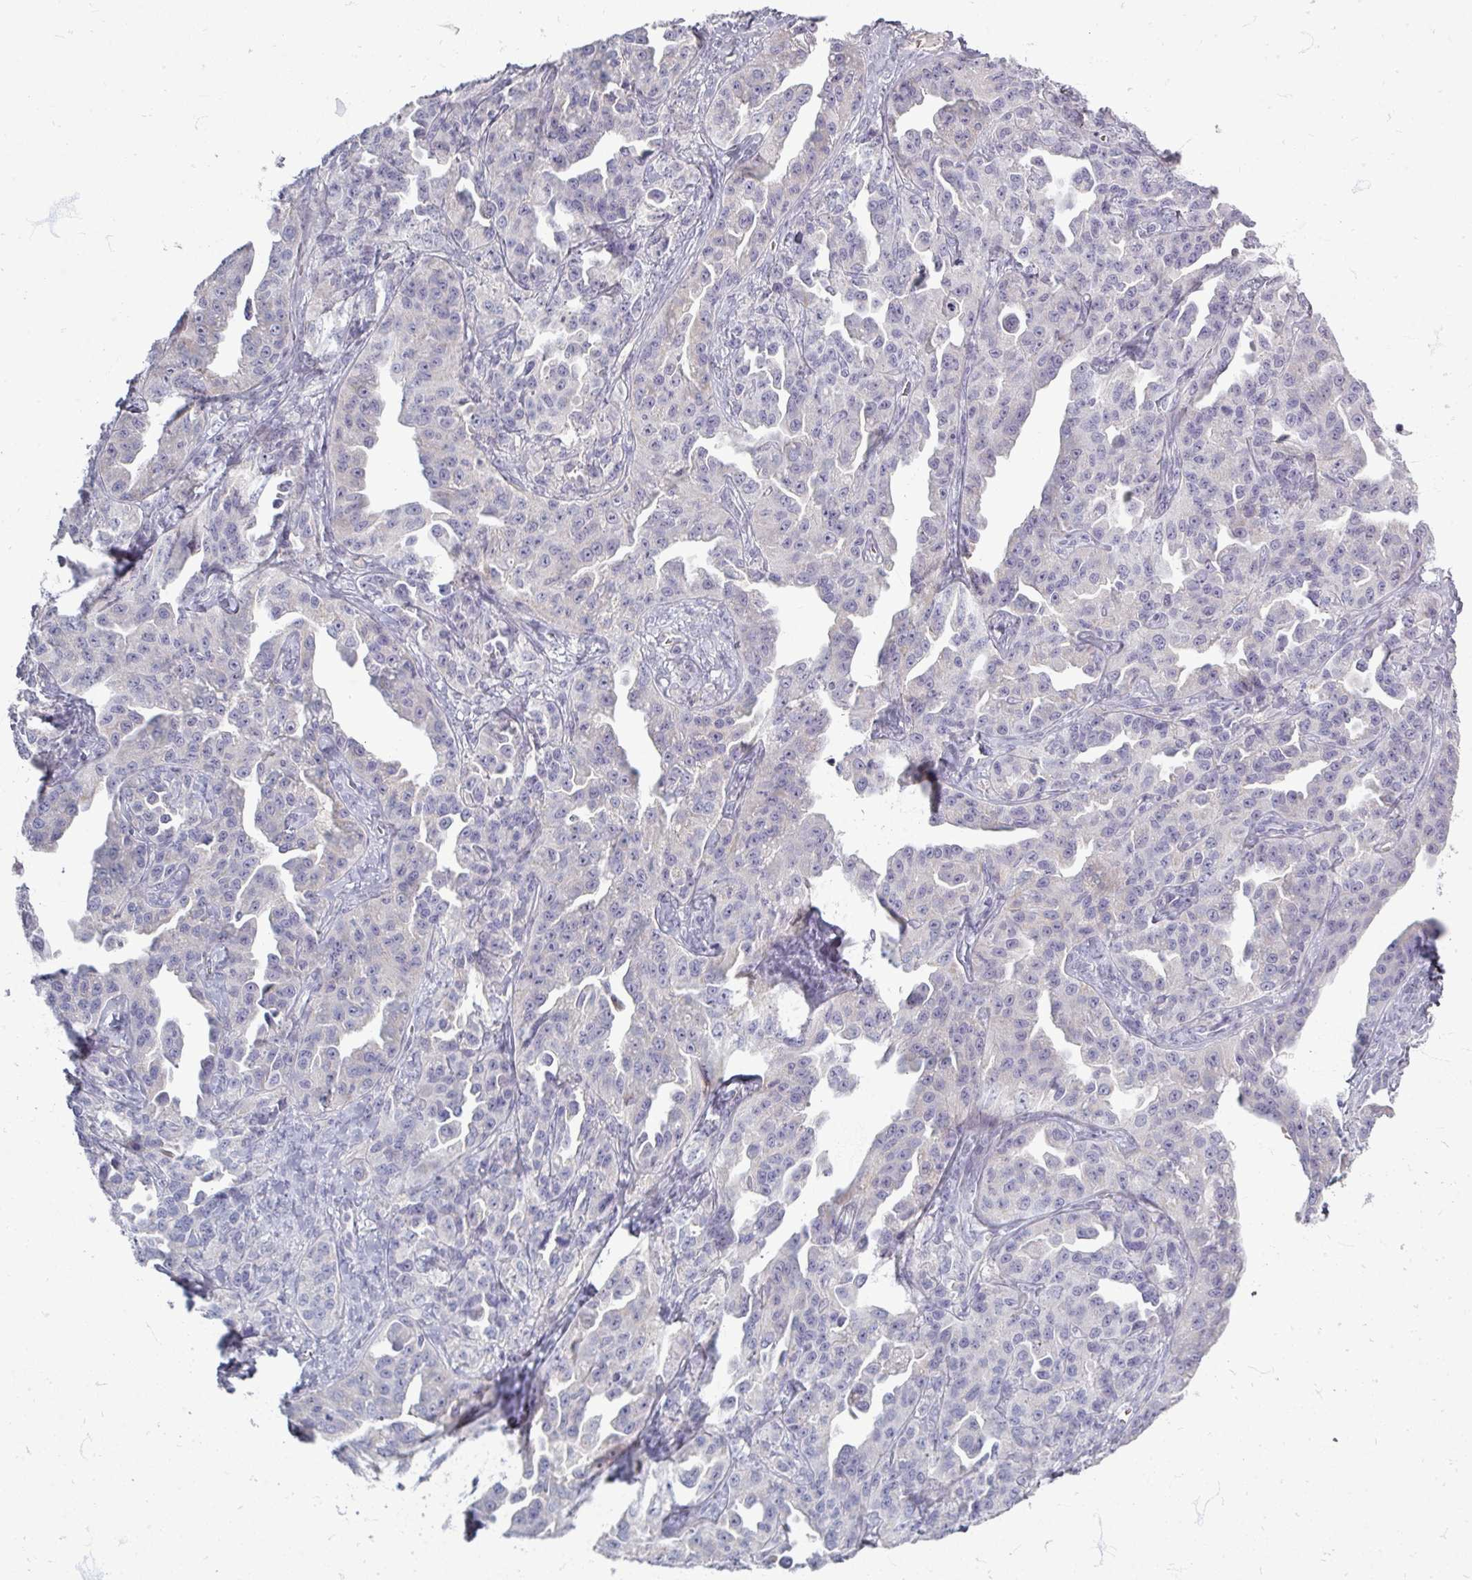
{"staining": {"intensity": "negative", "quantity": "none", "location": "none"}, "tissue": "ovarian cancer", "cell_type": "Tumor cells", "image_type": "cancer", "snomed": [{"axis": "morphology", "description": "Cystadenocarcinoma, serous, NOS"}, {"axis": "topography", "description": "Ovary"}], "caption": "Immunohistochemical staining of human serous cystadenocarcinoma (ovarian) displays no significant expression in tumor cells.", "gene": "ZNF878", "patient": {"sex": "female", "age": 75}}